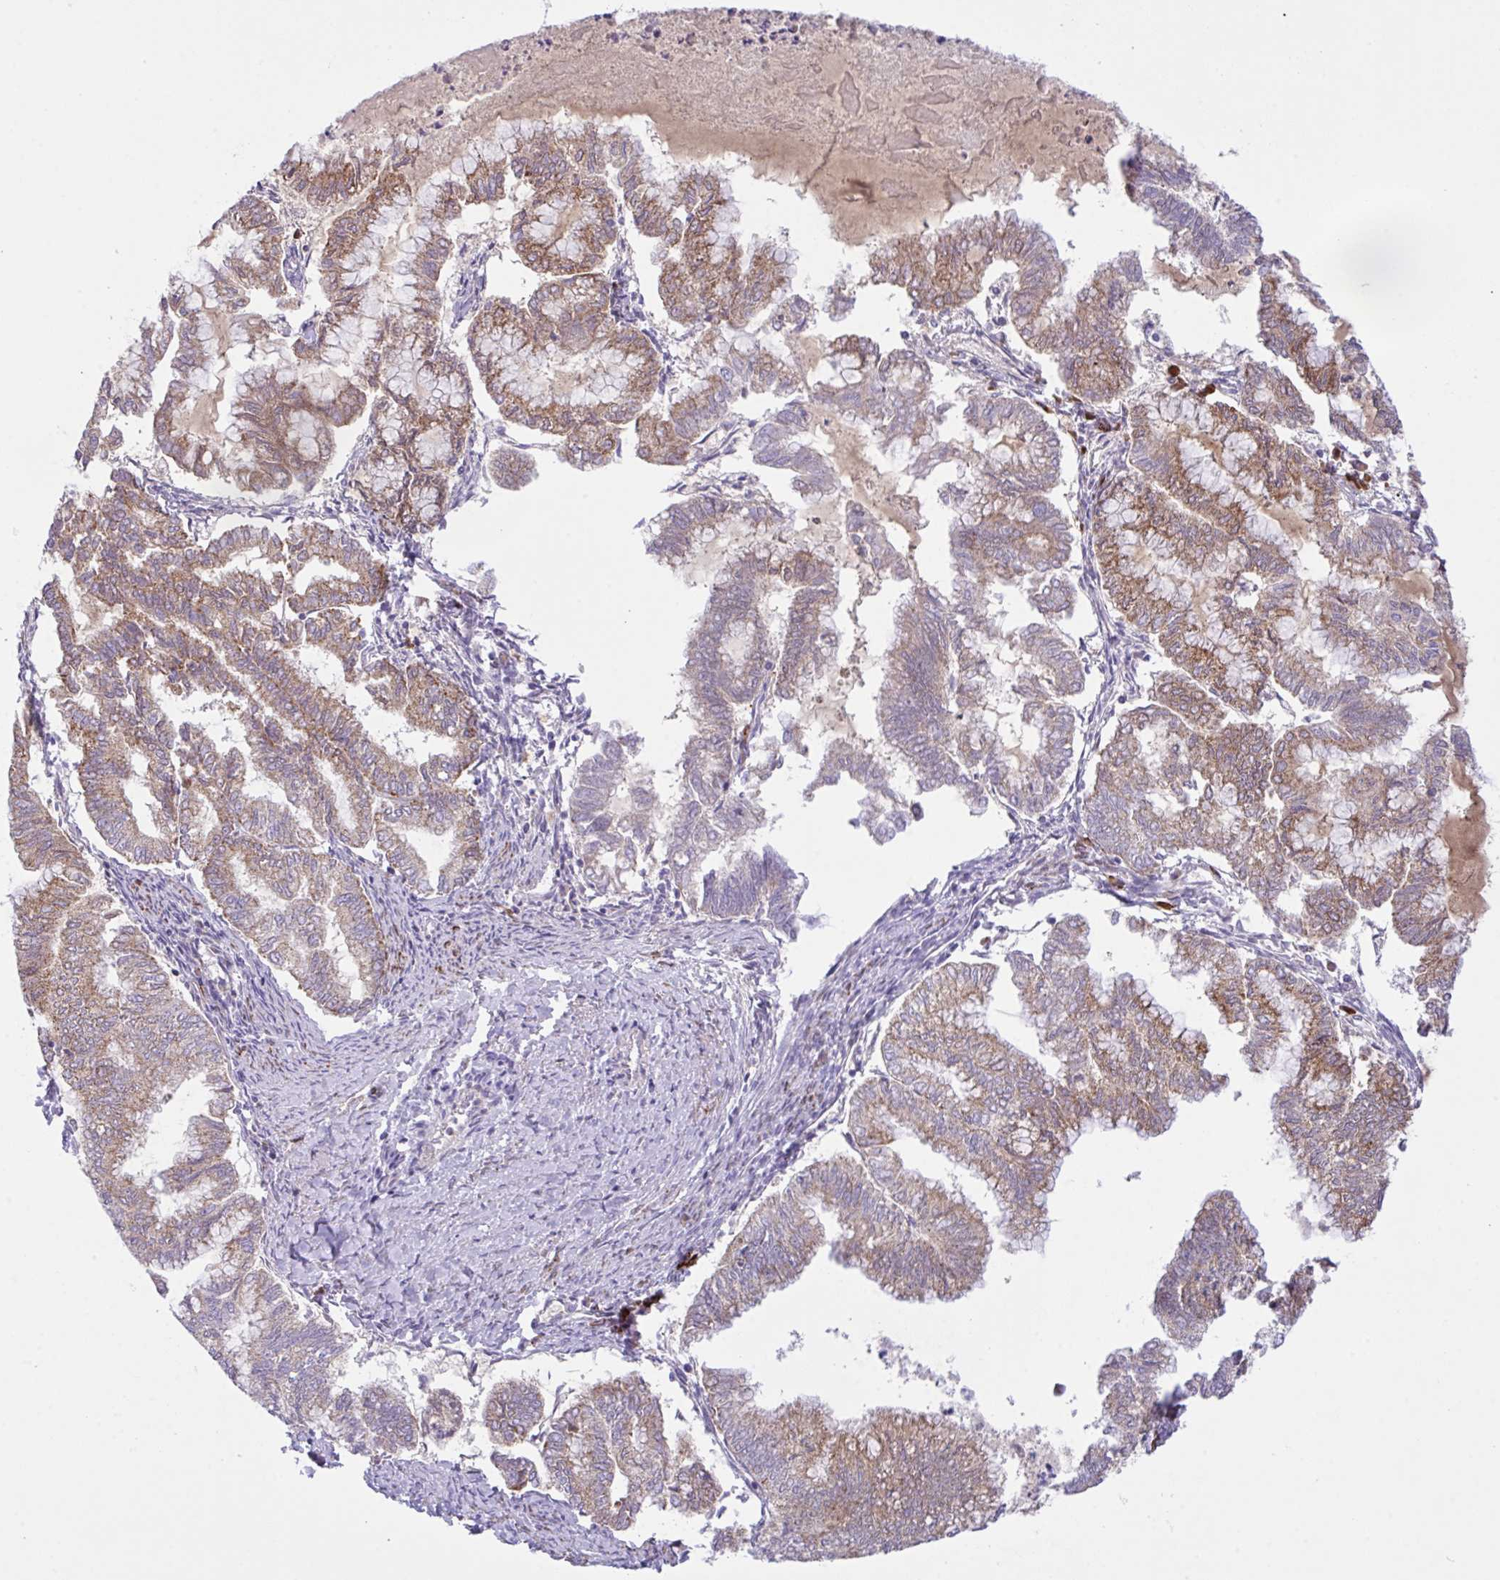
{"staining": {"intensity": "moderate", "quantity": ">75%", "location": "cytoplasmic/membranous"}, "tissue": "endometrial cancer", "cell_type": "Tumor cells", "image_type": "cancer", "snomed": [{"axis": "morphology", "description": "Adenocarcinoma, NOS"}, {"axis": "topography", "description": "Endometrium"}], "caption": "Protein expression analysis of human endometrial cancer reveals moderate cytoplasmic/membranous staining in approximately >75% of tumor cells. (brown staining indicates protein expression, while blue staining denotes nuclei).", "gene": "CHDH", "patient": {"sex": "female", "age": 79}}